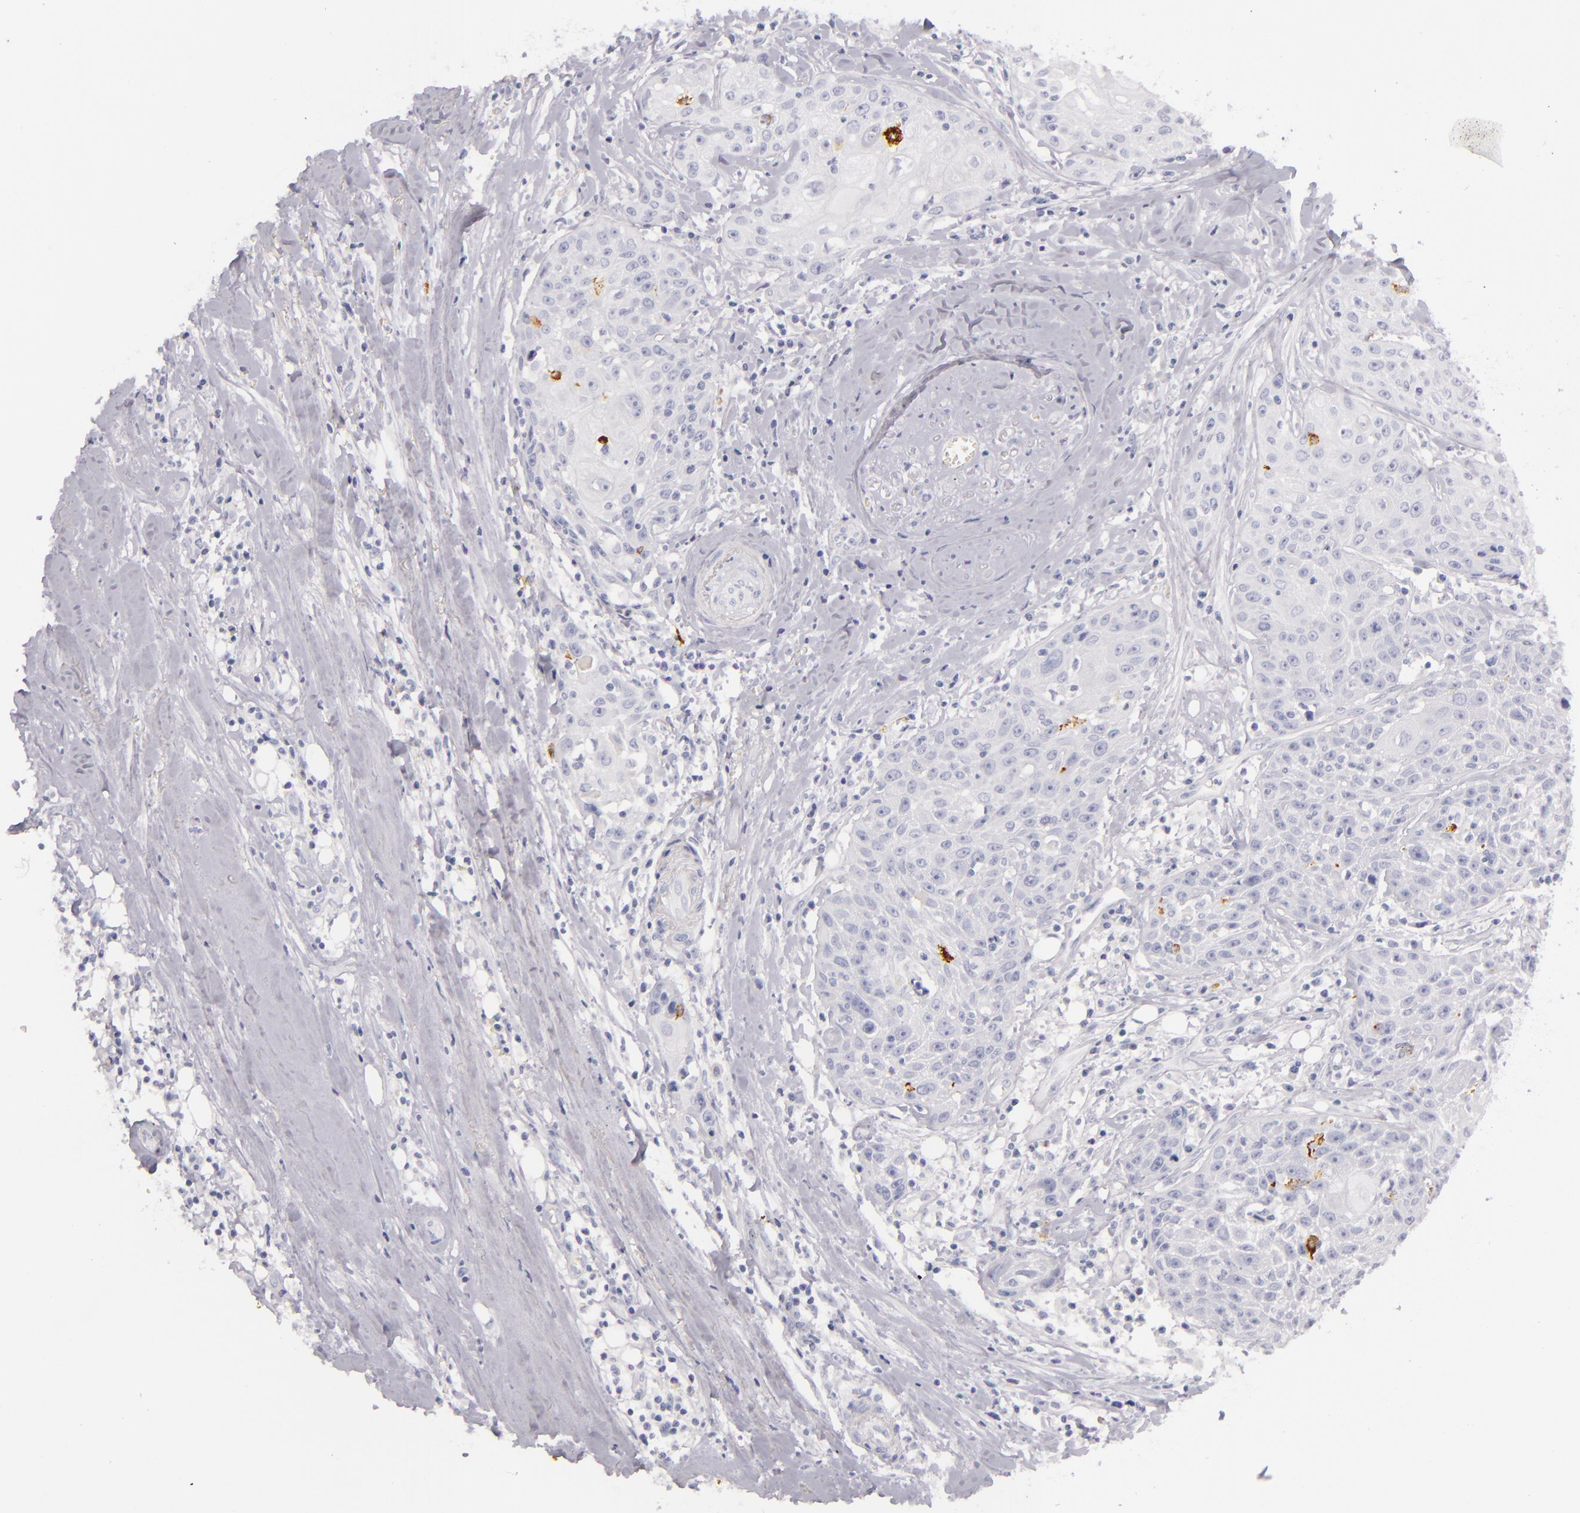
{"staining": {"intensity": "negative", "quantity": "none", "location": "none"}, "tissue": "head and neck cancer", "cell_type": "Tumor cells", "image_type": "cancer", "snomed": [{"axis": "morphology", "description": "Squamous cell carcinoma, NOS"}, {"axis": "topography", "description": "Oral tissue"}, {"axis": "topography", "description": "Head-Neck"}], "caption": "A high-resolution photomicrograph shows IHC staining of head and neck squamous cell carcinoma, which reveals no significant staining in tumor cells.", "gene": "CD207", "patient": {"sex": "female", "age": 82}}